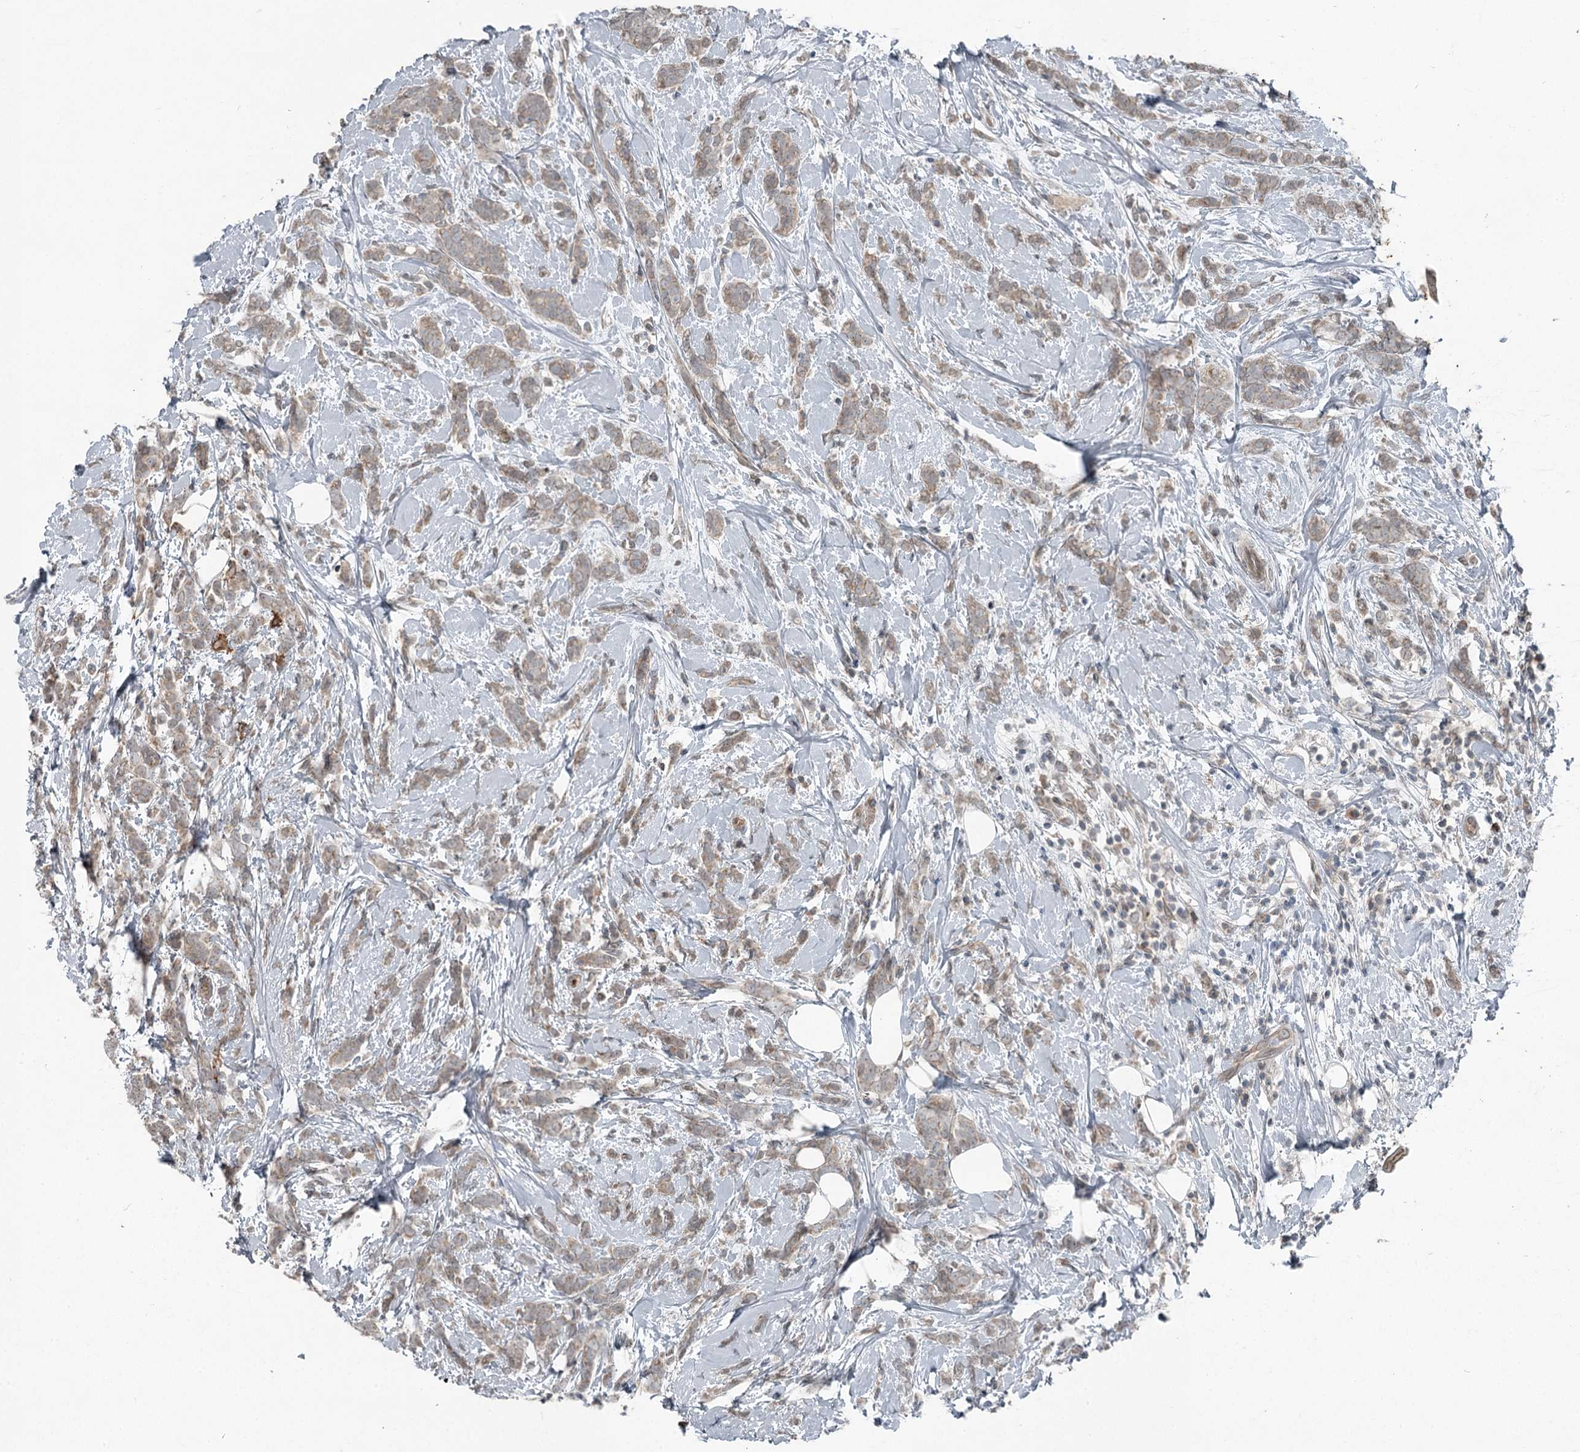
{"staining": {"intensity": "weak", "quantity": "25%-75%", "location": "cytoplasmic/membranous"}, "tissue": "breast cancer", "cell_type": "Tumor cells", "image_type": "cancer", "snomed": [{"axis": "morphology", "description": "Lobular carcinoma"}, {"axis": "topography", "description": "Breast"}], "caption": "Breast cancer stained with DAB (3,3'-diaminobenzidine) immunohistochemistry demonstrates low levels of weak cytoplasmic/membranous positivity in approximately 25%-75% of tumor cells.", "gene": "SLC39A8", "patient": {"sex": "female", "age": 58}}